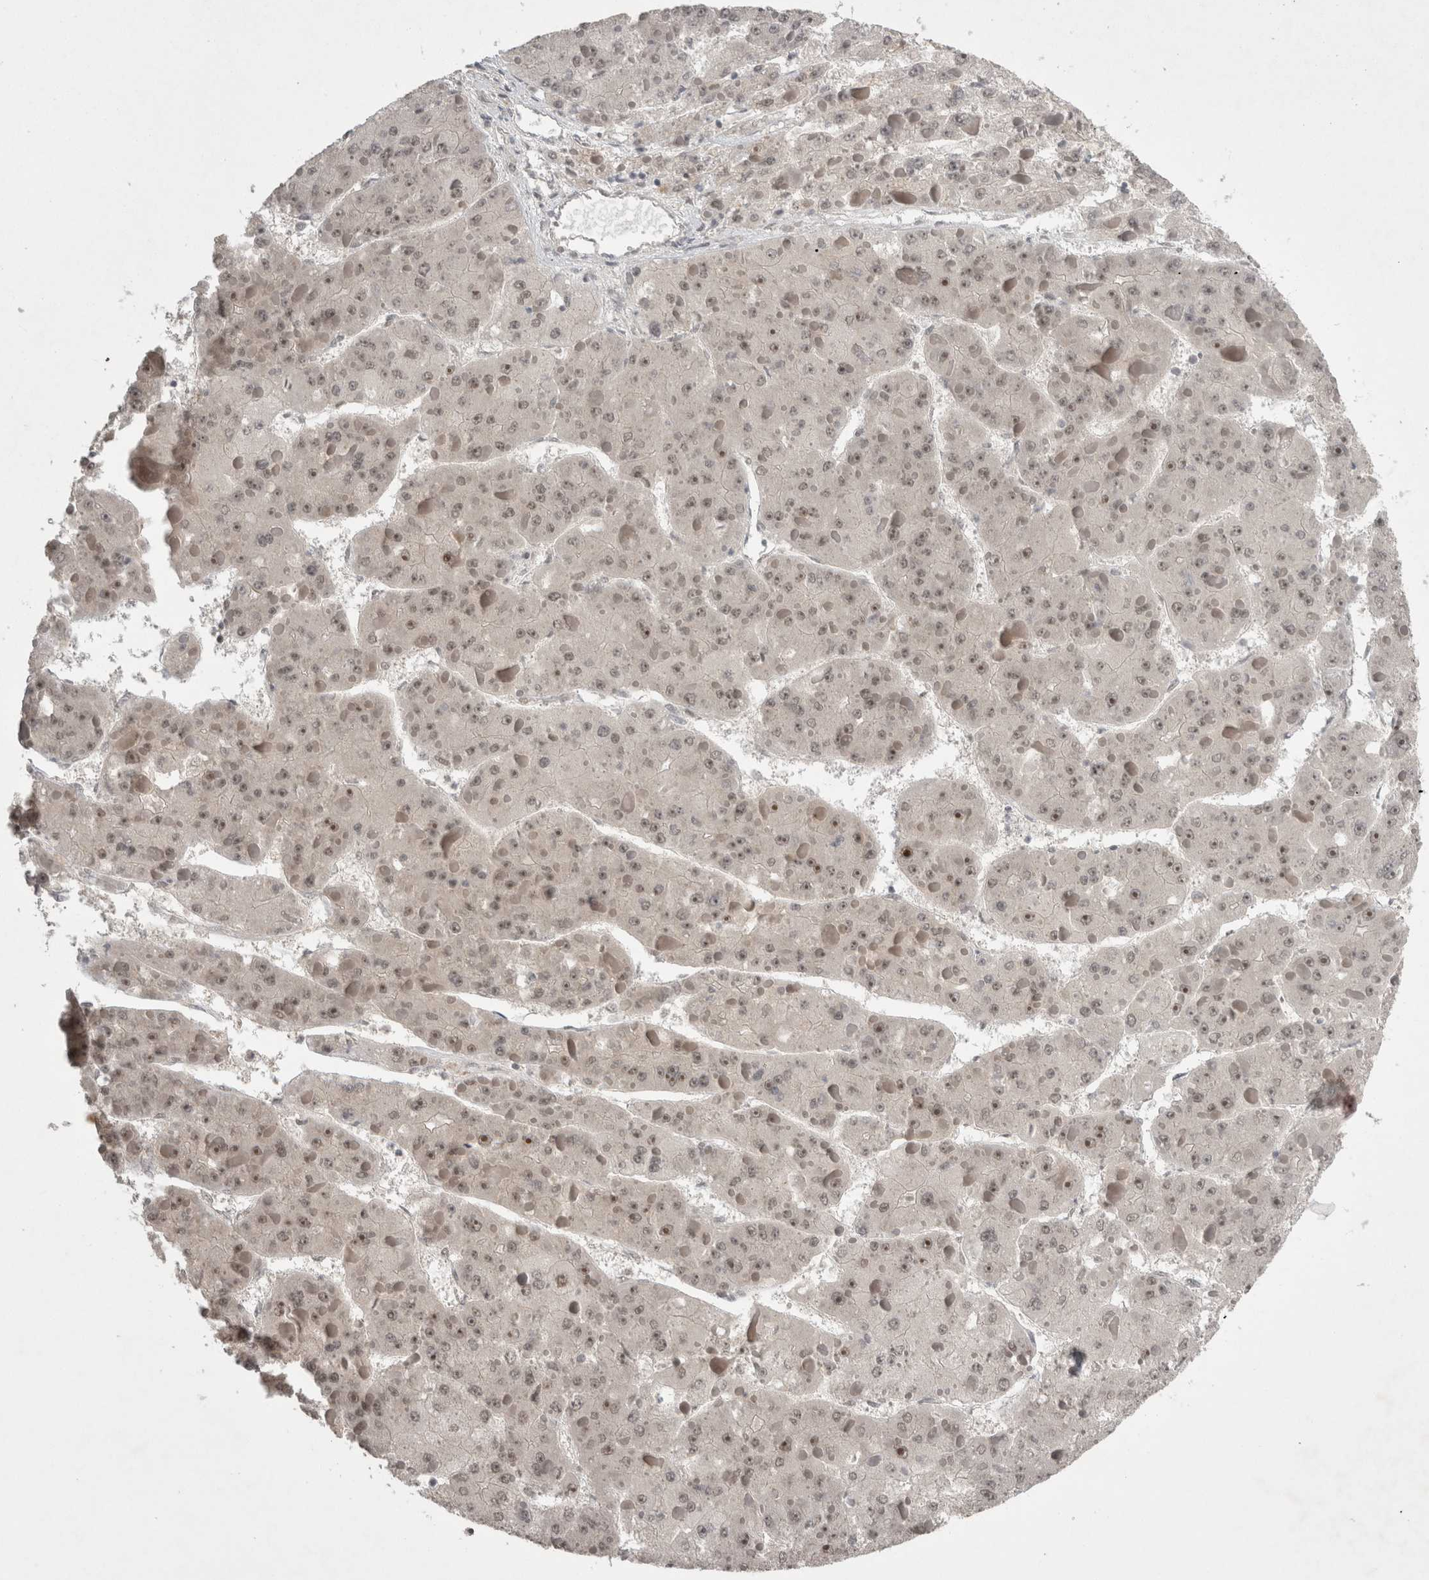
{"staining": {"intensity": "negative", "quantity": "none", "location": "none"}, "tissue": "liver cancer", "cell_type": "Tumor cells", "image_type": "cancer", "snomed": [{"axis": "morphology", "description": "Carcinoma, Hepatocellular, NOS"}, {"axis": "topography", "description": "Liver"}], "caption": "The micrograph demonstrates no significant staining in tumor cells of hepatocellular carcinoma (liver).", "gene": "ZNF341", "patient": {"sex": "female", "age": 73}}